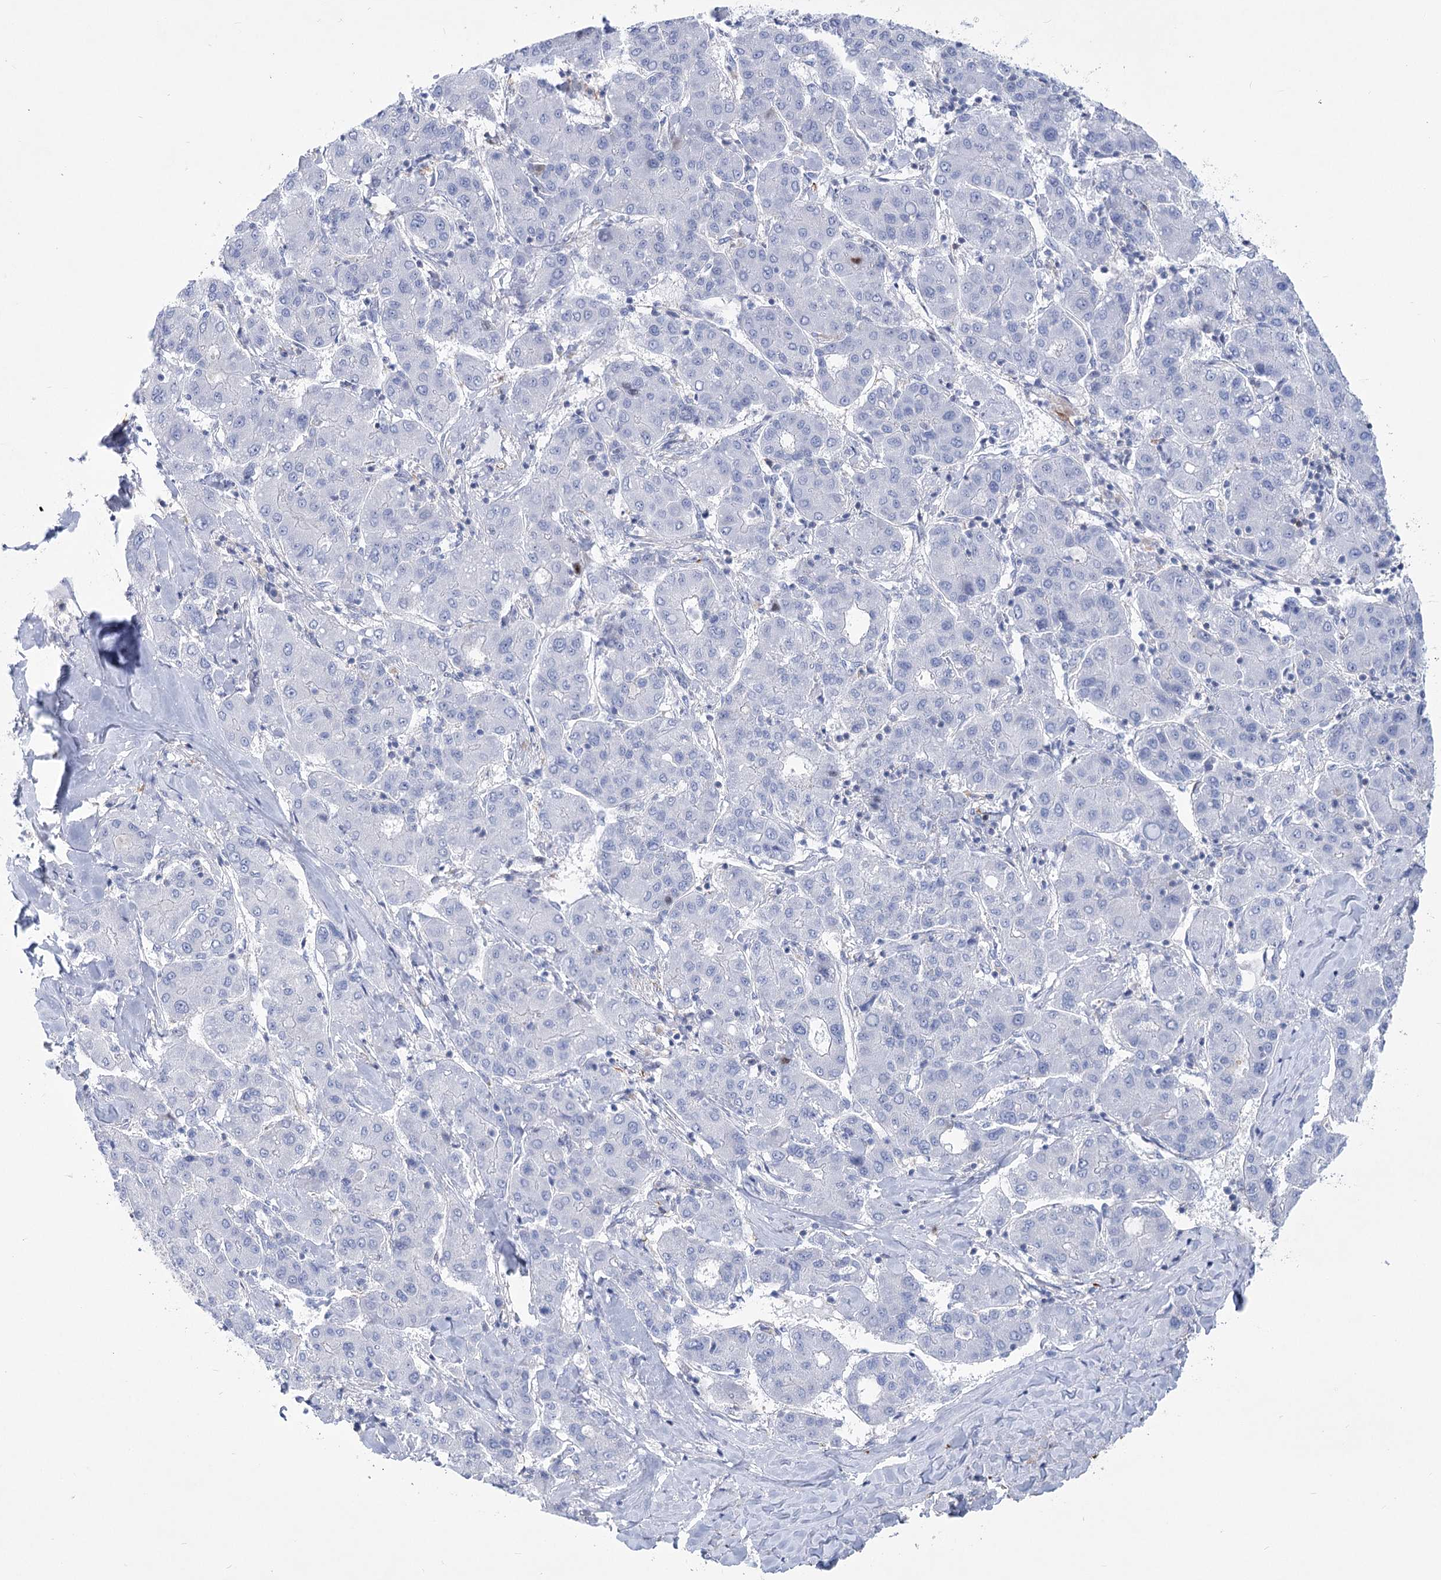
{"staining": {"intensity": "negative", "quantity": "none", "location": "none"}, "tissue": "liver cancer", "cell_type": "Tumor cells", "image_type": "cancer", "snomed": [{"axis": "morphology", "description": "Carcinoma, Hepatocellular, NOS"}, {"axis": "topography", "description": "Liver"}], "caption": "Immunohistochemistry (IHC) of human hepatocellular carcinoma (liver) exhibits no expression in tumor cells. (Brightfield microscopy of DAB immunohistochemistry at high magnification).", "gene": "PCDHA1", "patient": {"sex": "male", "age": 65}}